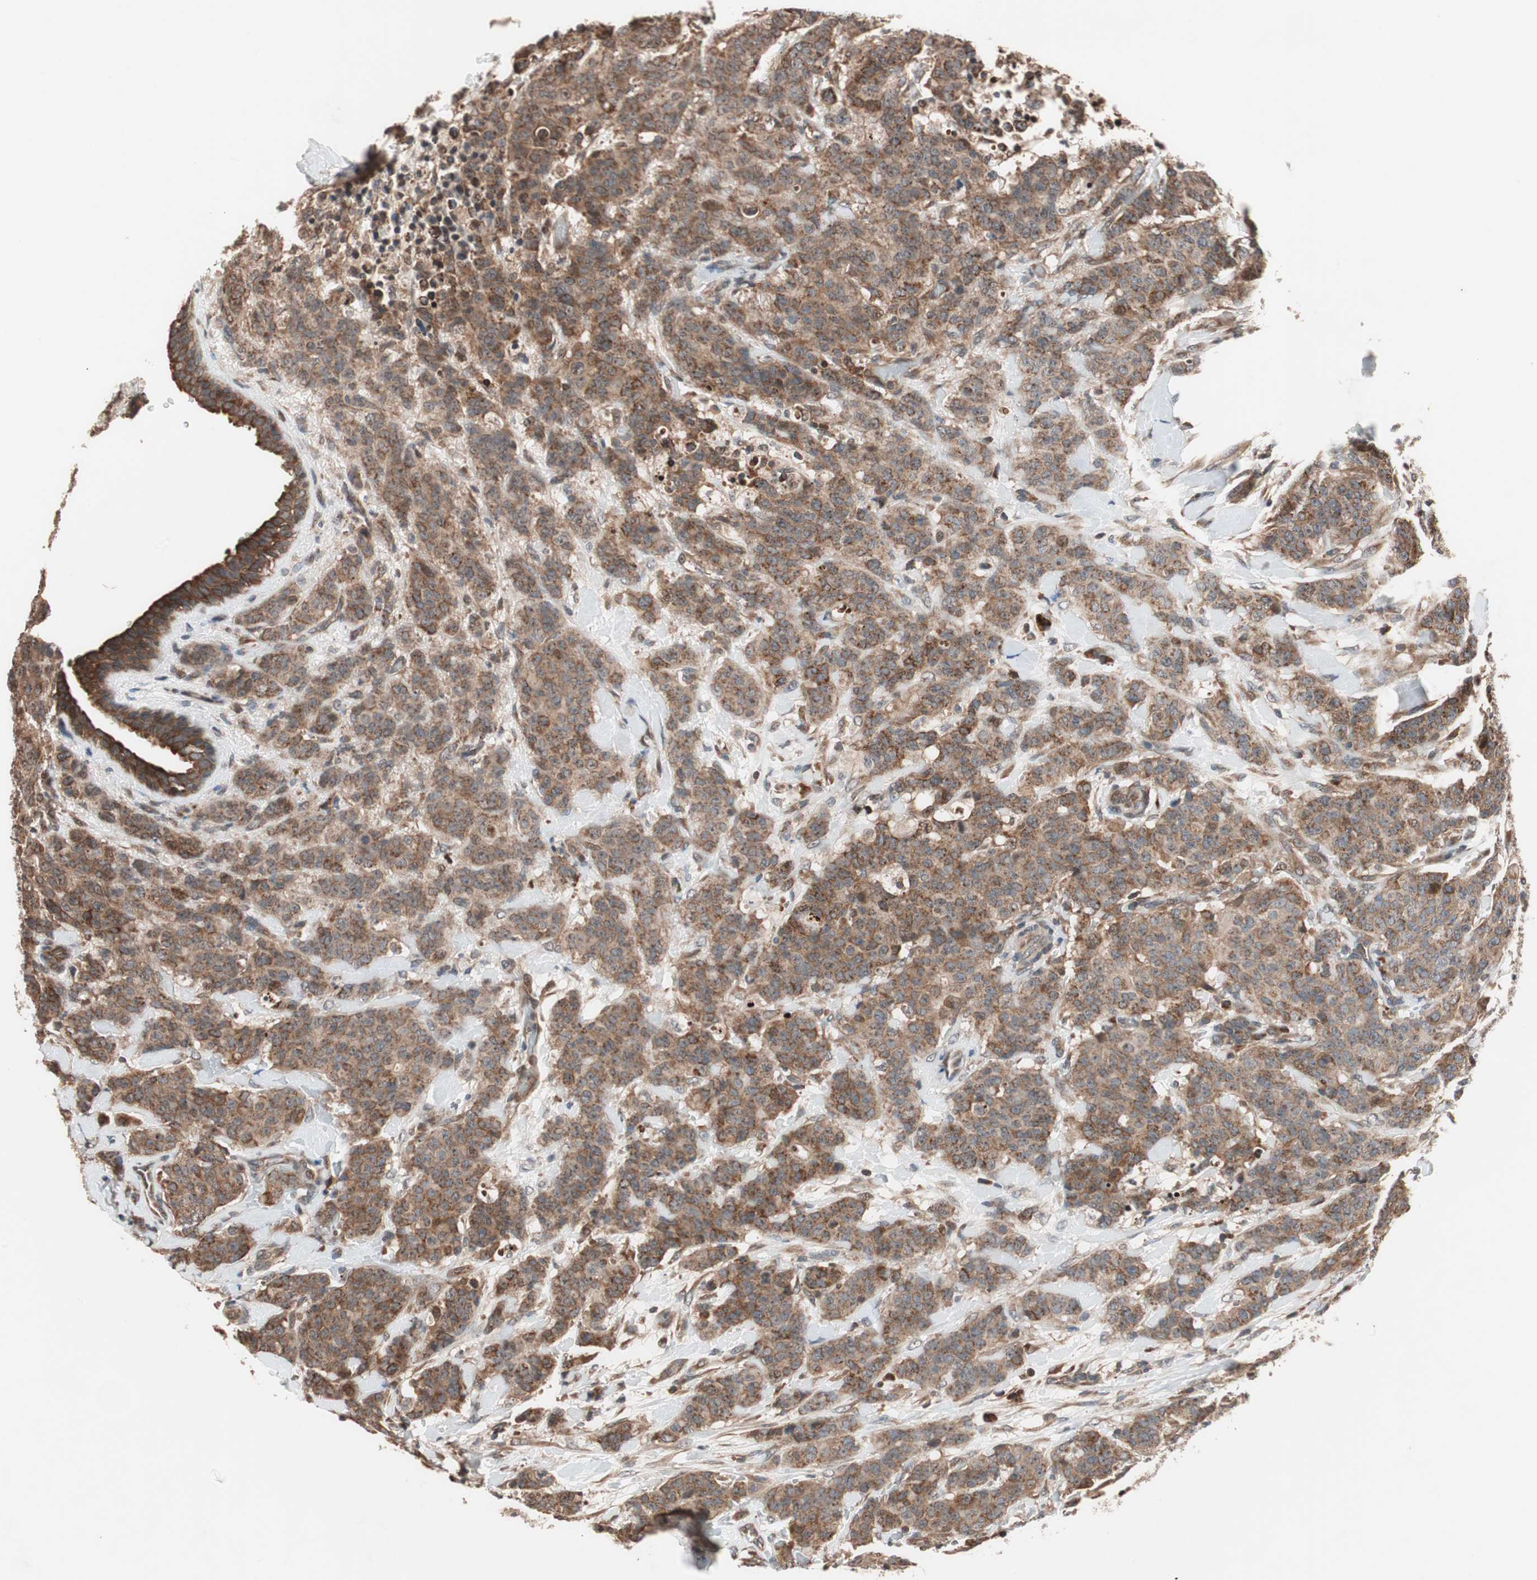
{"staining": {"intensity": "strong", "quantity": ">75%", "location": "cytoplasmic/membranous"}, "tissue": "breast cancer", "cell_type": "Tumor cells", "image_type": "cancer", "snomed": [{"axis": "morphology", "description": "Duct carcinoma"}, {"axis": "topography", "description": "Breast"}], "caption": "Protein staining by immunohistochemistry exhibits strong cytoplasmic/membranous positivity in approximately >75% of tumor cells in breast cancer (intraductal carcinoma). The staining was performed using DAB (3,3'-diaminobenzidine), with brown indicating positive protein expression. Nuclei are stained blue with hematoxylin.", "gene": "NF2", "patient": {"sex": "female", "age": 40}}